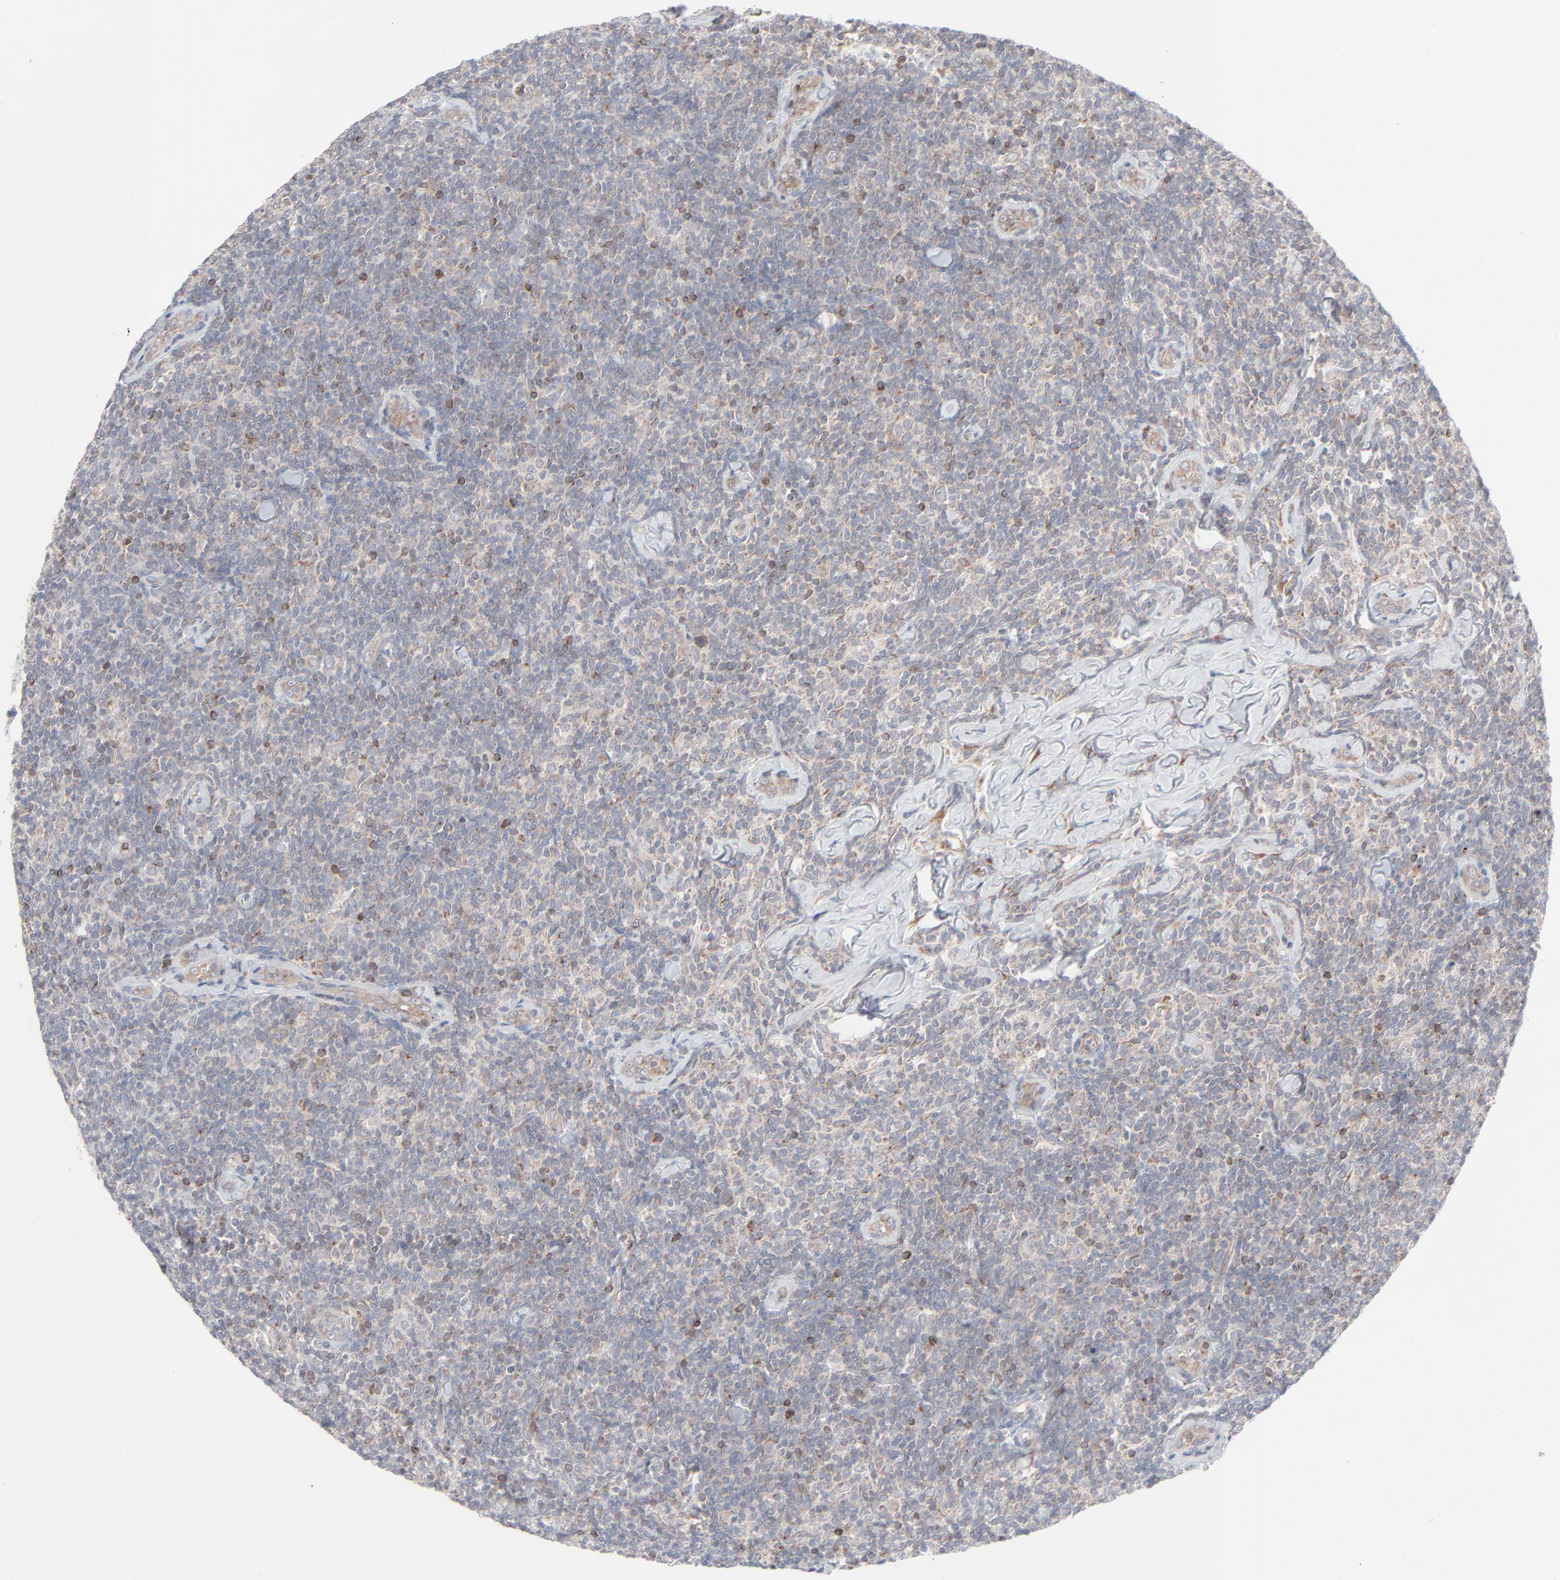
{"staining": {"intensity": "weak", "quantity": "25%-75%", "location": "cytoplasmic/membranous"}, "tissue": "lymphoma", "cell_type": "Tumor cells", "image_type": "cancer", "snomed": [{"axis": "morphology", "description": "Malignant lymphoma, non-Hodgkin's type, Low grade"}, {"axis": "topography", "description": "Lymph node"}], "caption": "This image reveals IHC staining of lymphoma, with low weak cytoplasmic/membranous expression in about 25%-75% of tumor cells.", "gene": "KDSR", "patient": {"sex": "female", "age": 56}}